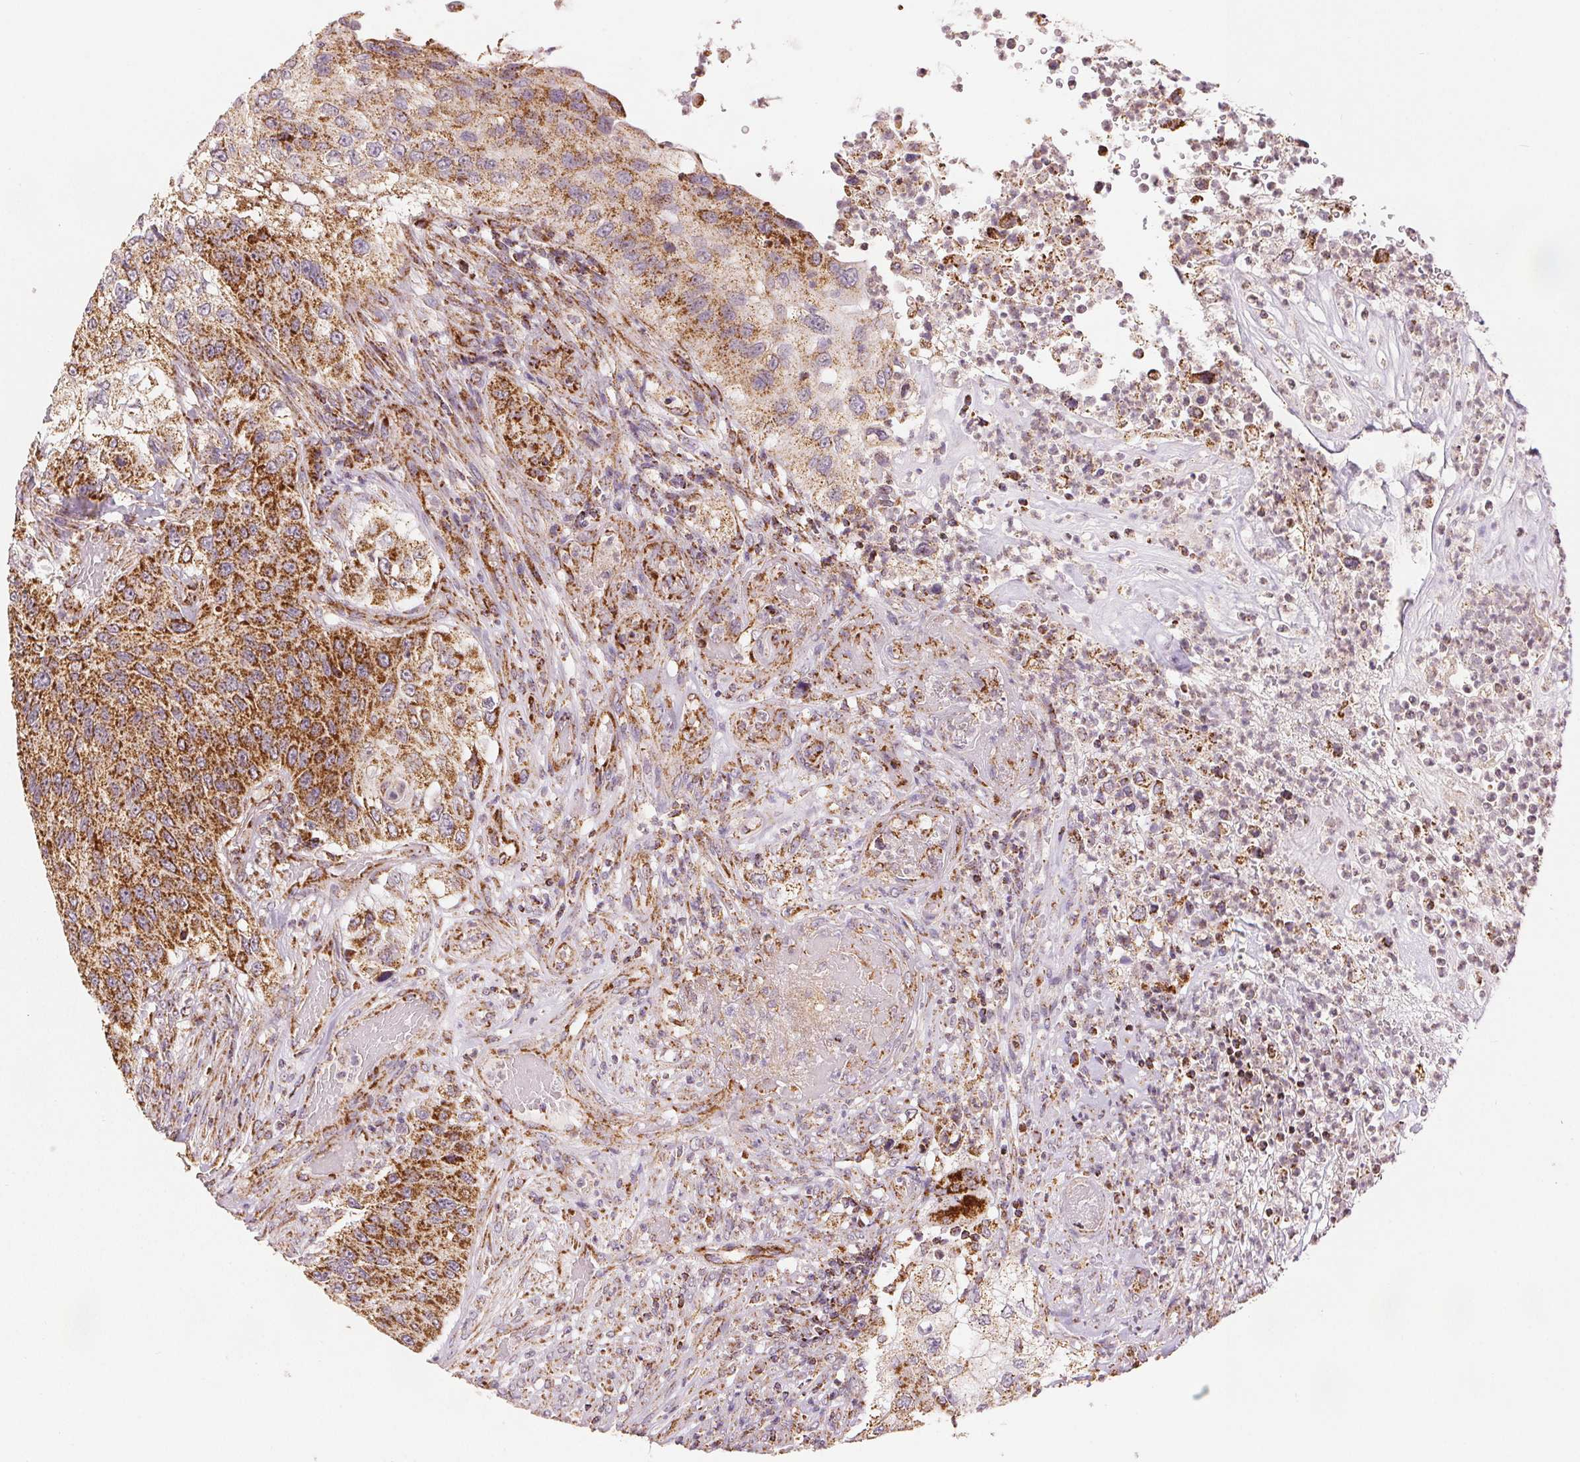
{"staining": {"intensity": "strong", "quantity": "25%-75%", "location": "cytoplasmic/membranous"}, "tissue": "urothelial cancer", "cell_type": "Tumor cells", "image_type": "cancer", "snomed": [{"axis": "morphology", "description": "Urothelial carcinoma, High grade"}, {"axis": "topography", "description": "Urinary bladder"}], "caption": "Tumor cells reveal high levels of strong cytoplasmic/membranous expression in about 25%-75% of cells in human urothelial carcinoma (high-grade).", "gene": "SDHB", "patient": {"sex": "female", "age": 60}}